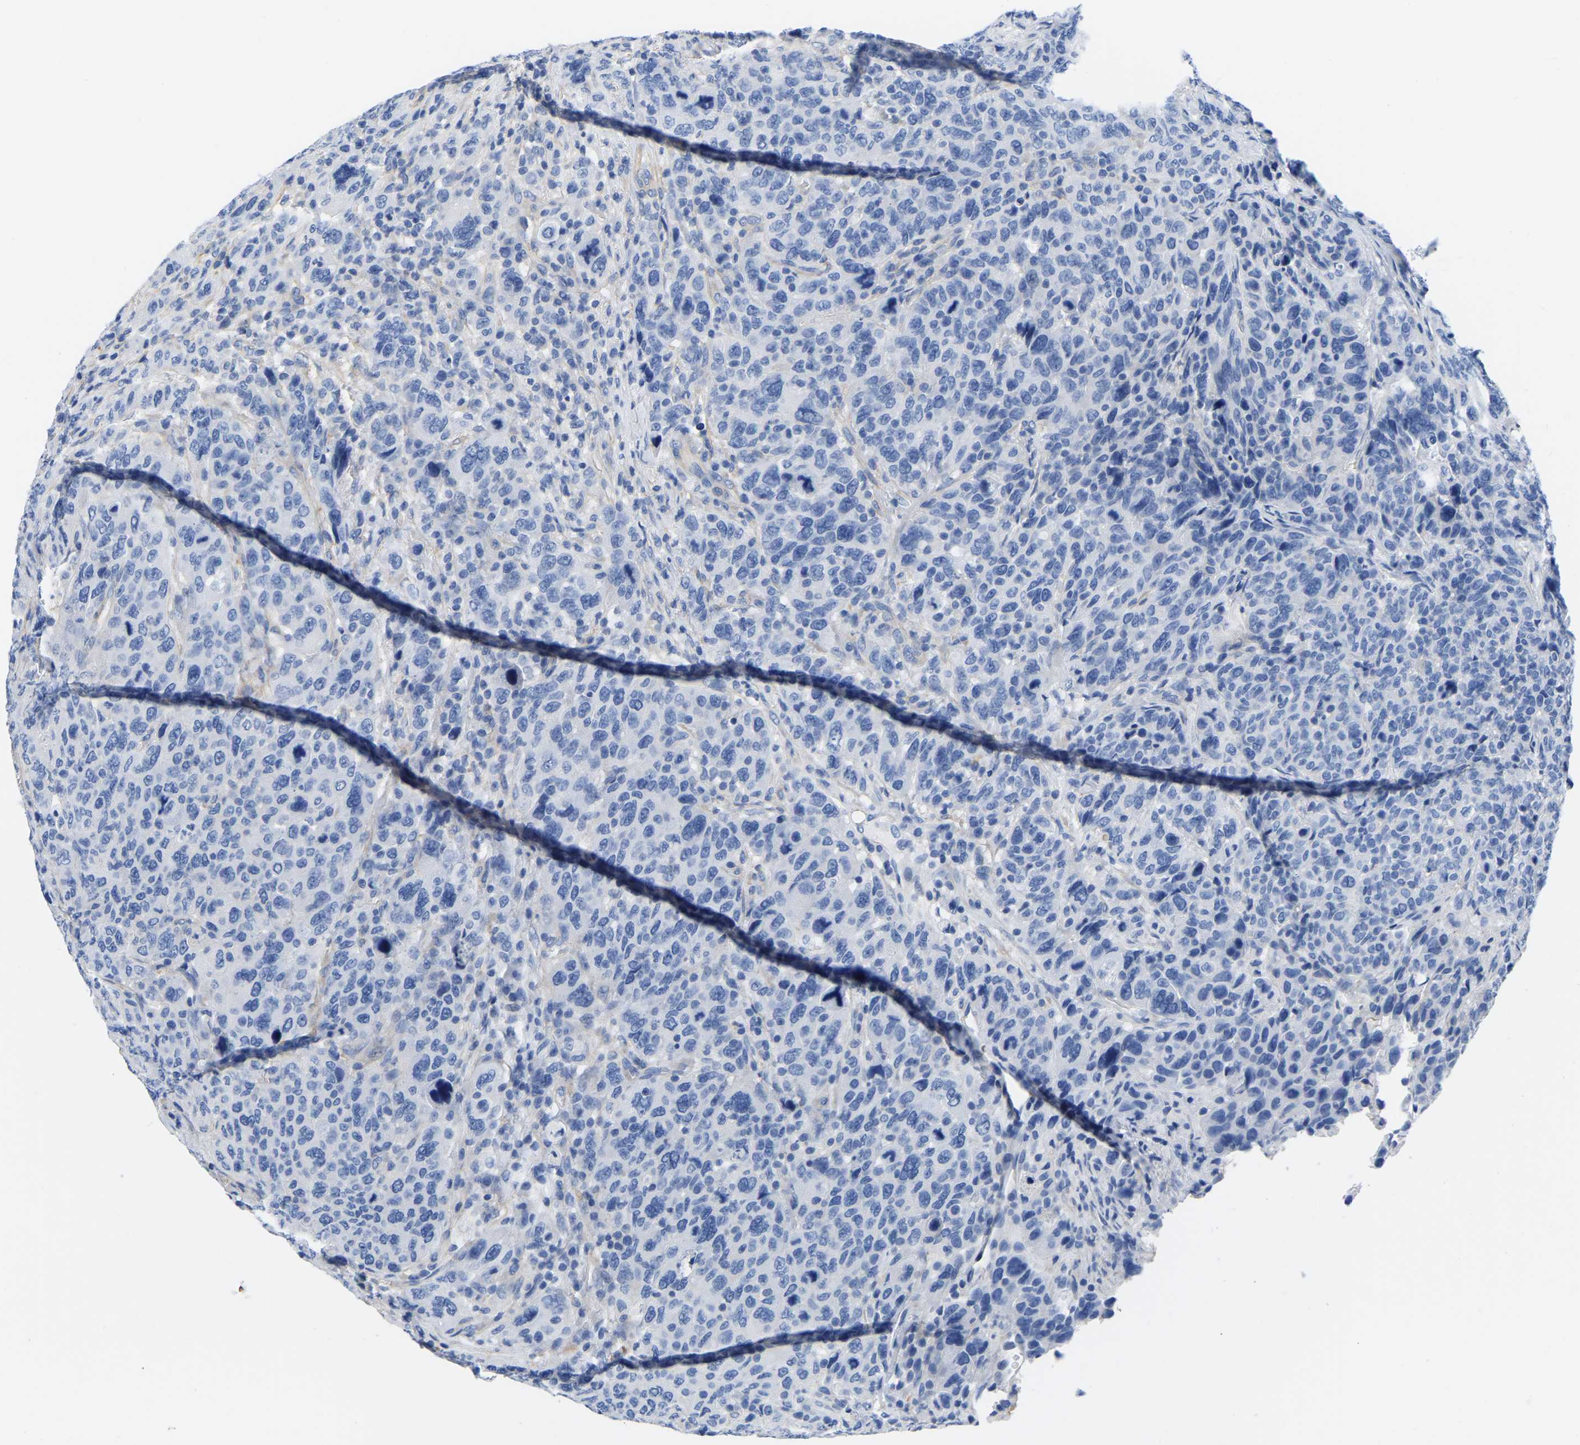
{"staining": {"intensity": "negative", "quantity": "none", "location": "none"}, "tissue": "breast cancer", "cell_type": "Tumor cells", "image_type": "cancer", "snomed": [{"axis": "morphology", "description": "Duct carcinoma"}, {"axis": "topography", "description": "Breast"}], "caption": "This is an immunohistochemistry (IHC) histopathology image of human intraductal carcinoma (breast). There is no positivity in tumor cells.", "gene": "UPK3A", "patient": {"sex": "female", "age": 37}}